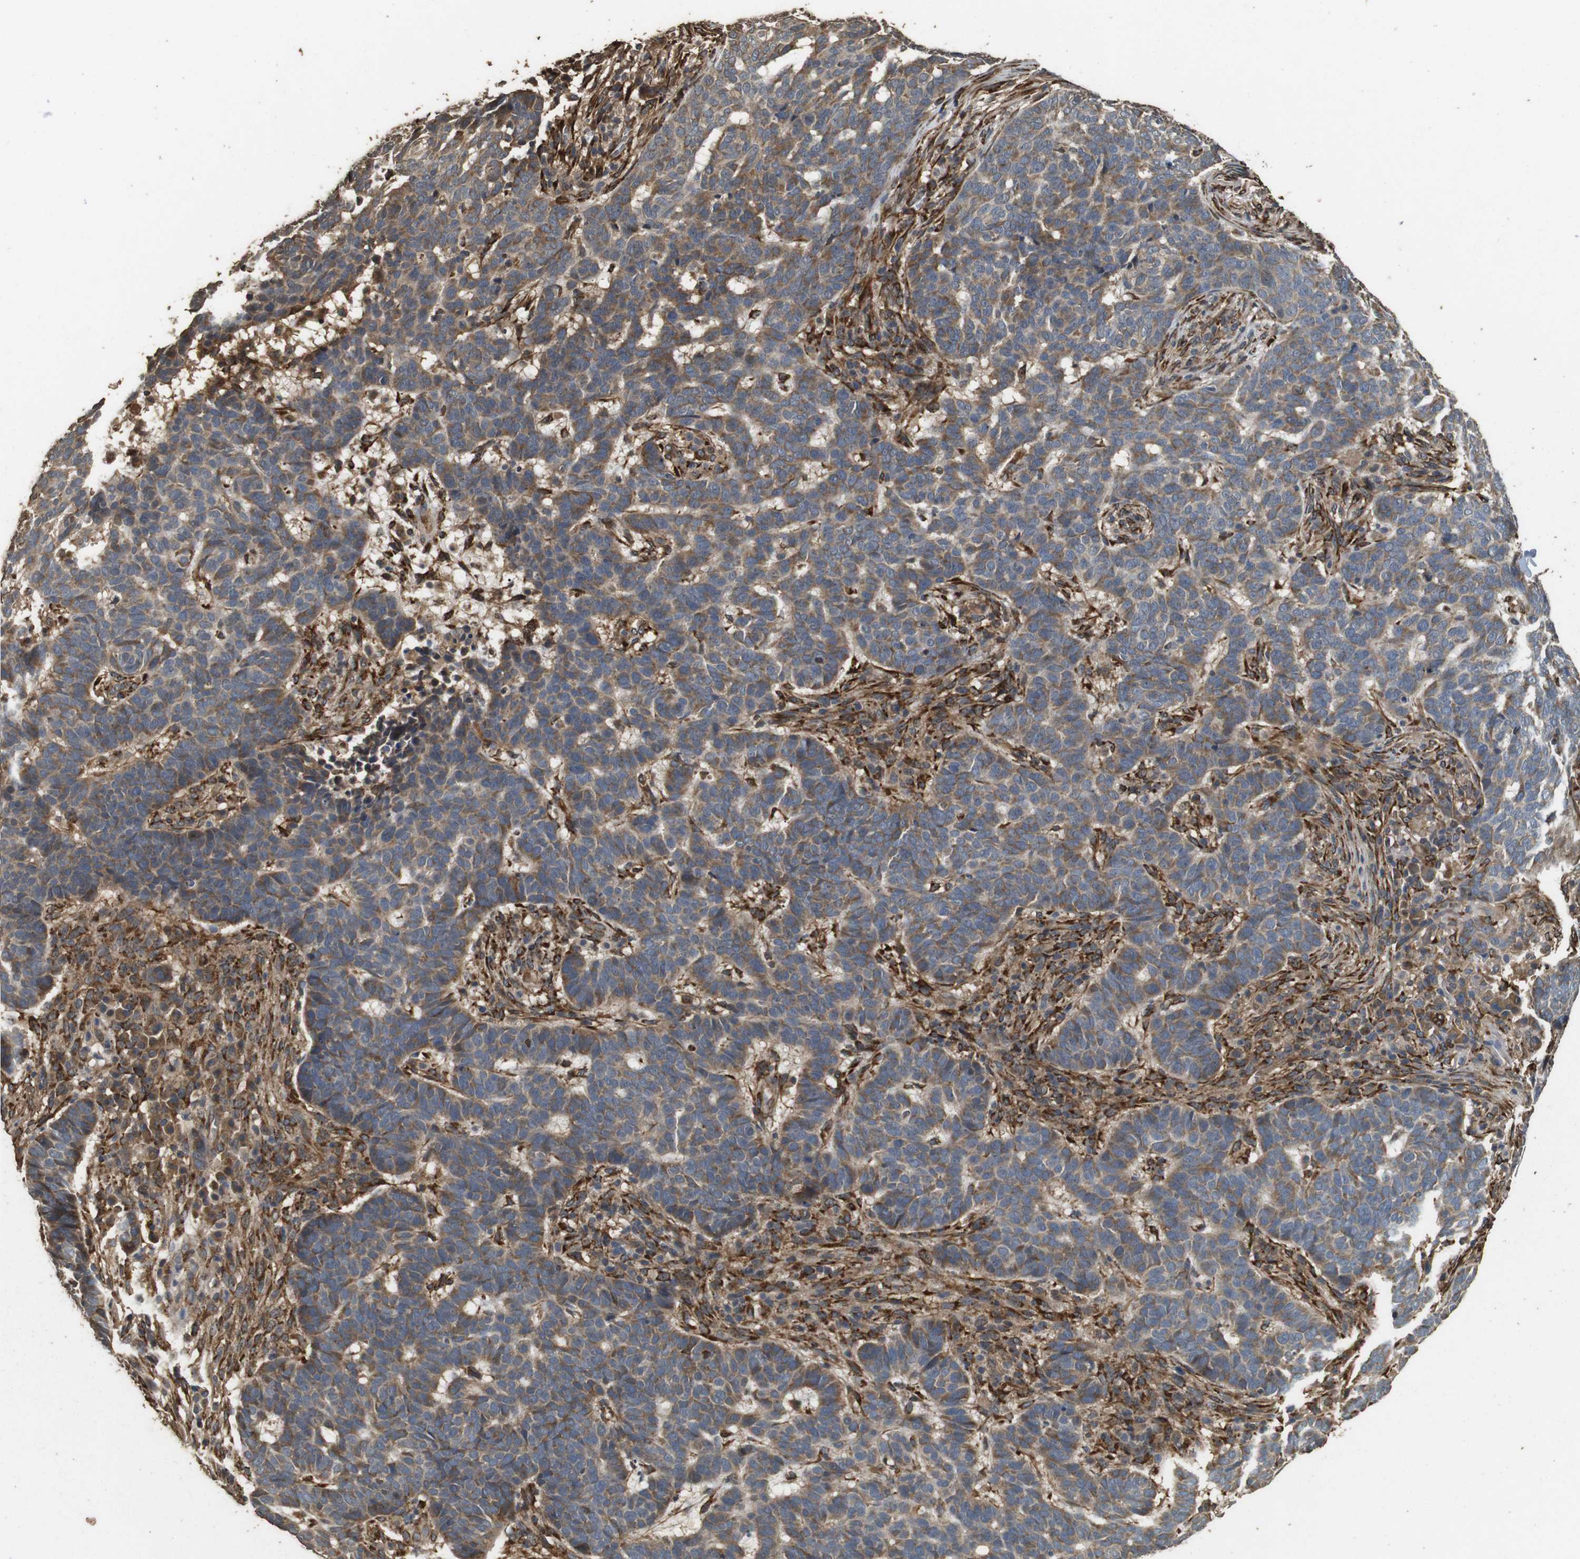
{"staining": {"intensity": "moderate", "quantity": ">75%", "location": "cytoplasmic/membranous"}, "tissue": "skin cancer", "cell_type": "Tumor cells", "image_type": "cancer", "snomed": [{"axis": "morphology", "description": "Basal cell carcinoma"}, {"axis": "topography", "description": "Skin"}], "caption": "This image exhibits basal cell carcinoma (skin) stained with immunohistochemistry (IHC) to label a protein in brown. The cytoplasmic/membranous of tumor cells show moderate positivity for the protein. Nuclei are counter-stained blue.", "gene": "CNPY4", "patient": {"sex": "male", "age": 85}}